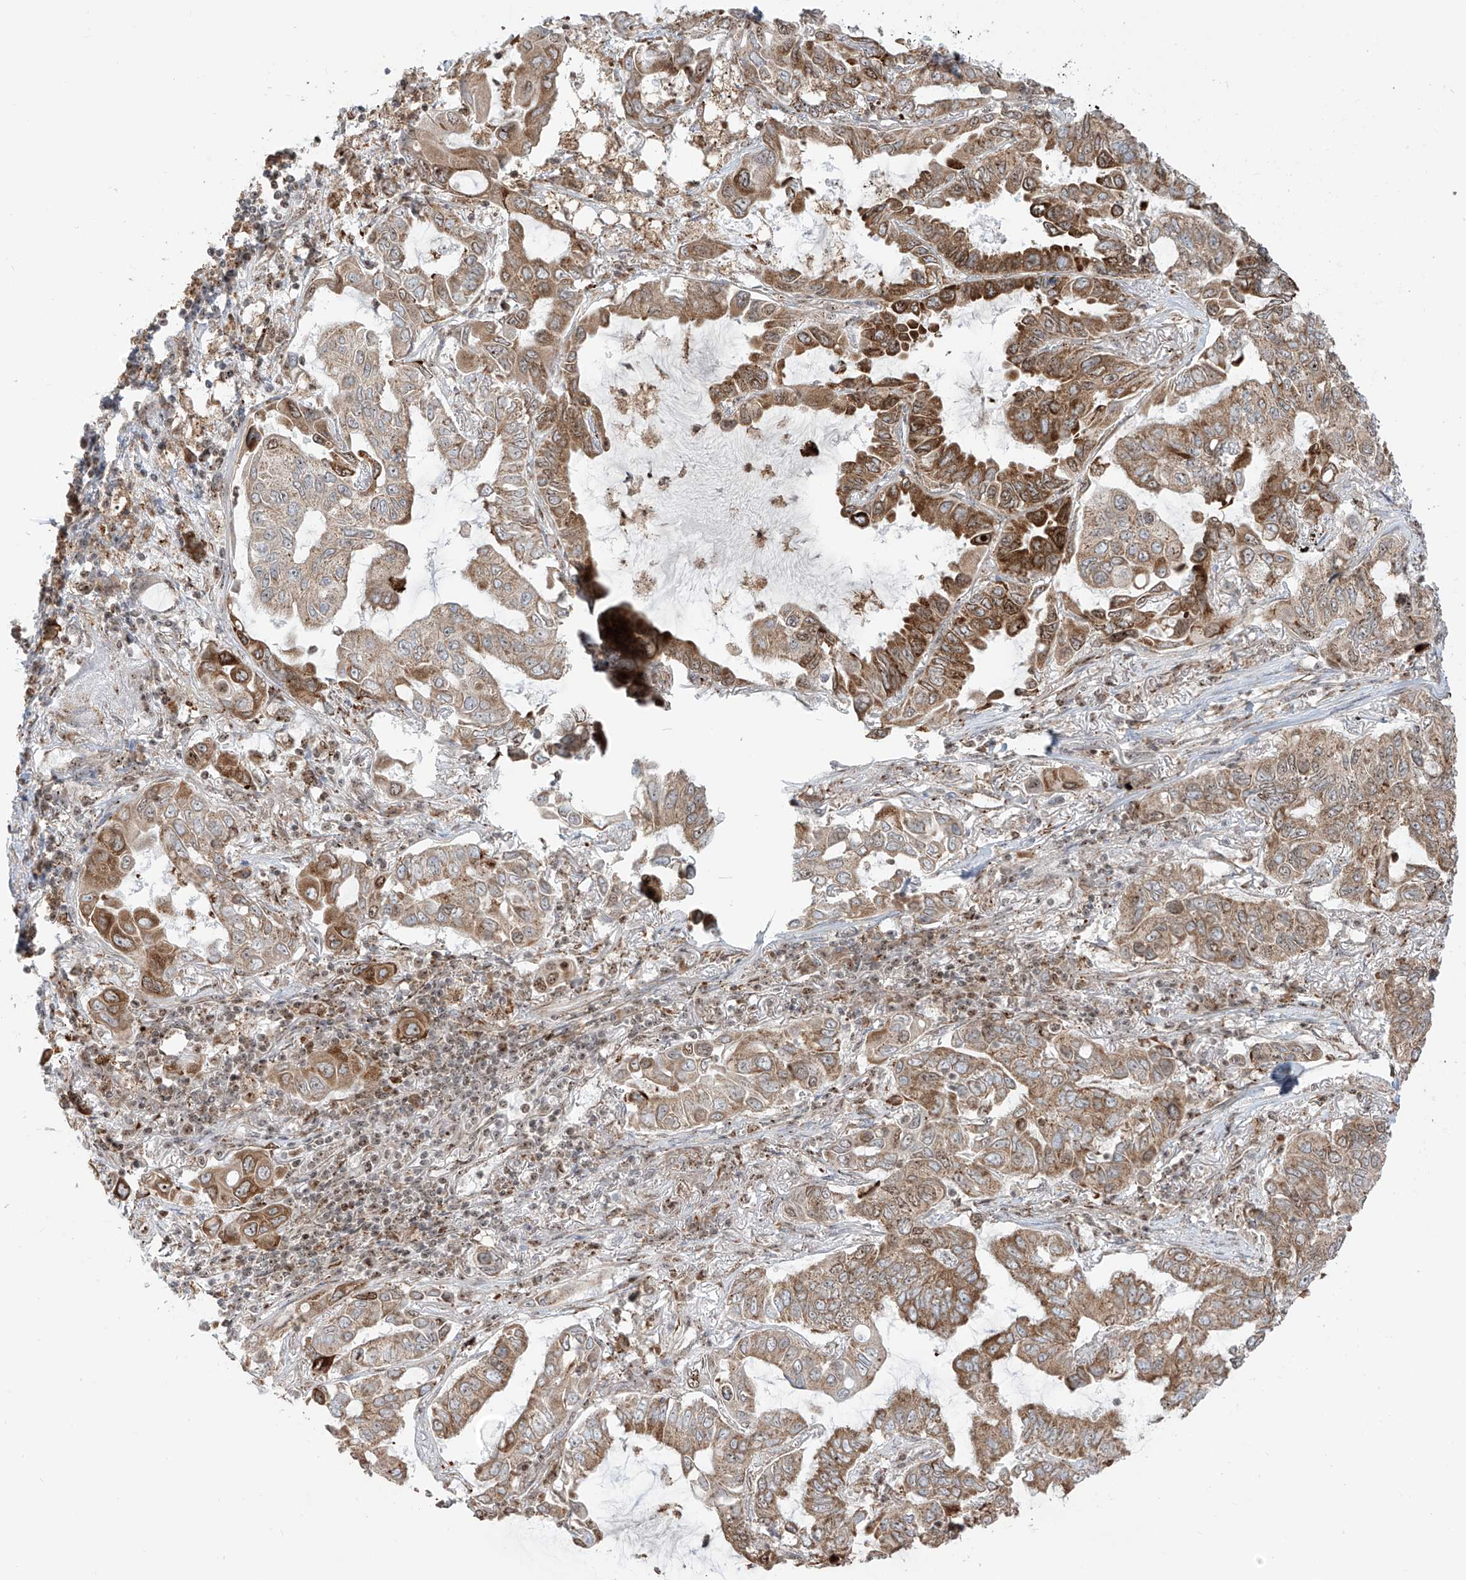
{"staining": {"intensity": "strong", "quantity": ">75%", "location": "cytoplasmic/membranous"}, "tissue": "lung cancer", "cell_type": "Tumor cells", "image_type": "cancer", "snomed": [{"axis": "morphology", "description": "Adenocarcinoma, NOS"}, {"axis": "topography", "description": "Lung"}], "caption": "Strong cytoplasmic/membranous expression is present in about >75% of tumor cells in adenocarcinoma (lung).", "gene": "ZBTB8A", "patient": {"sex": "male", "age": 64}}